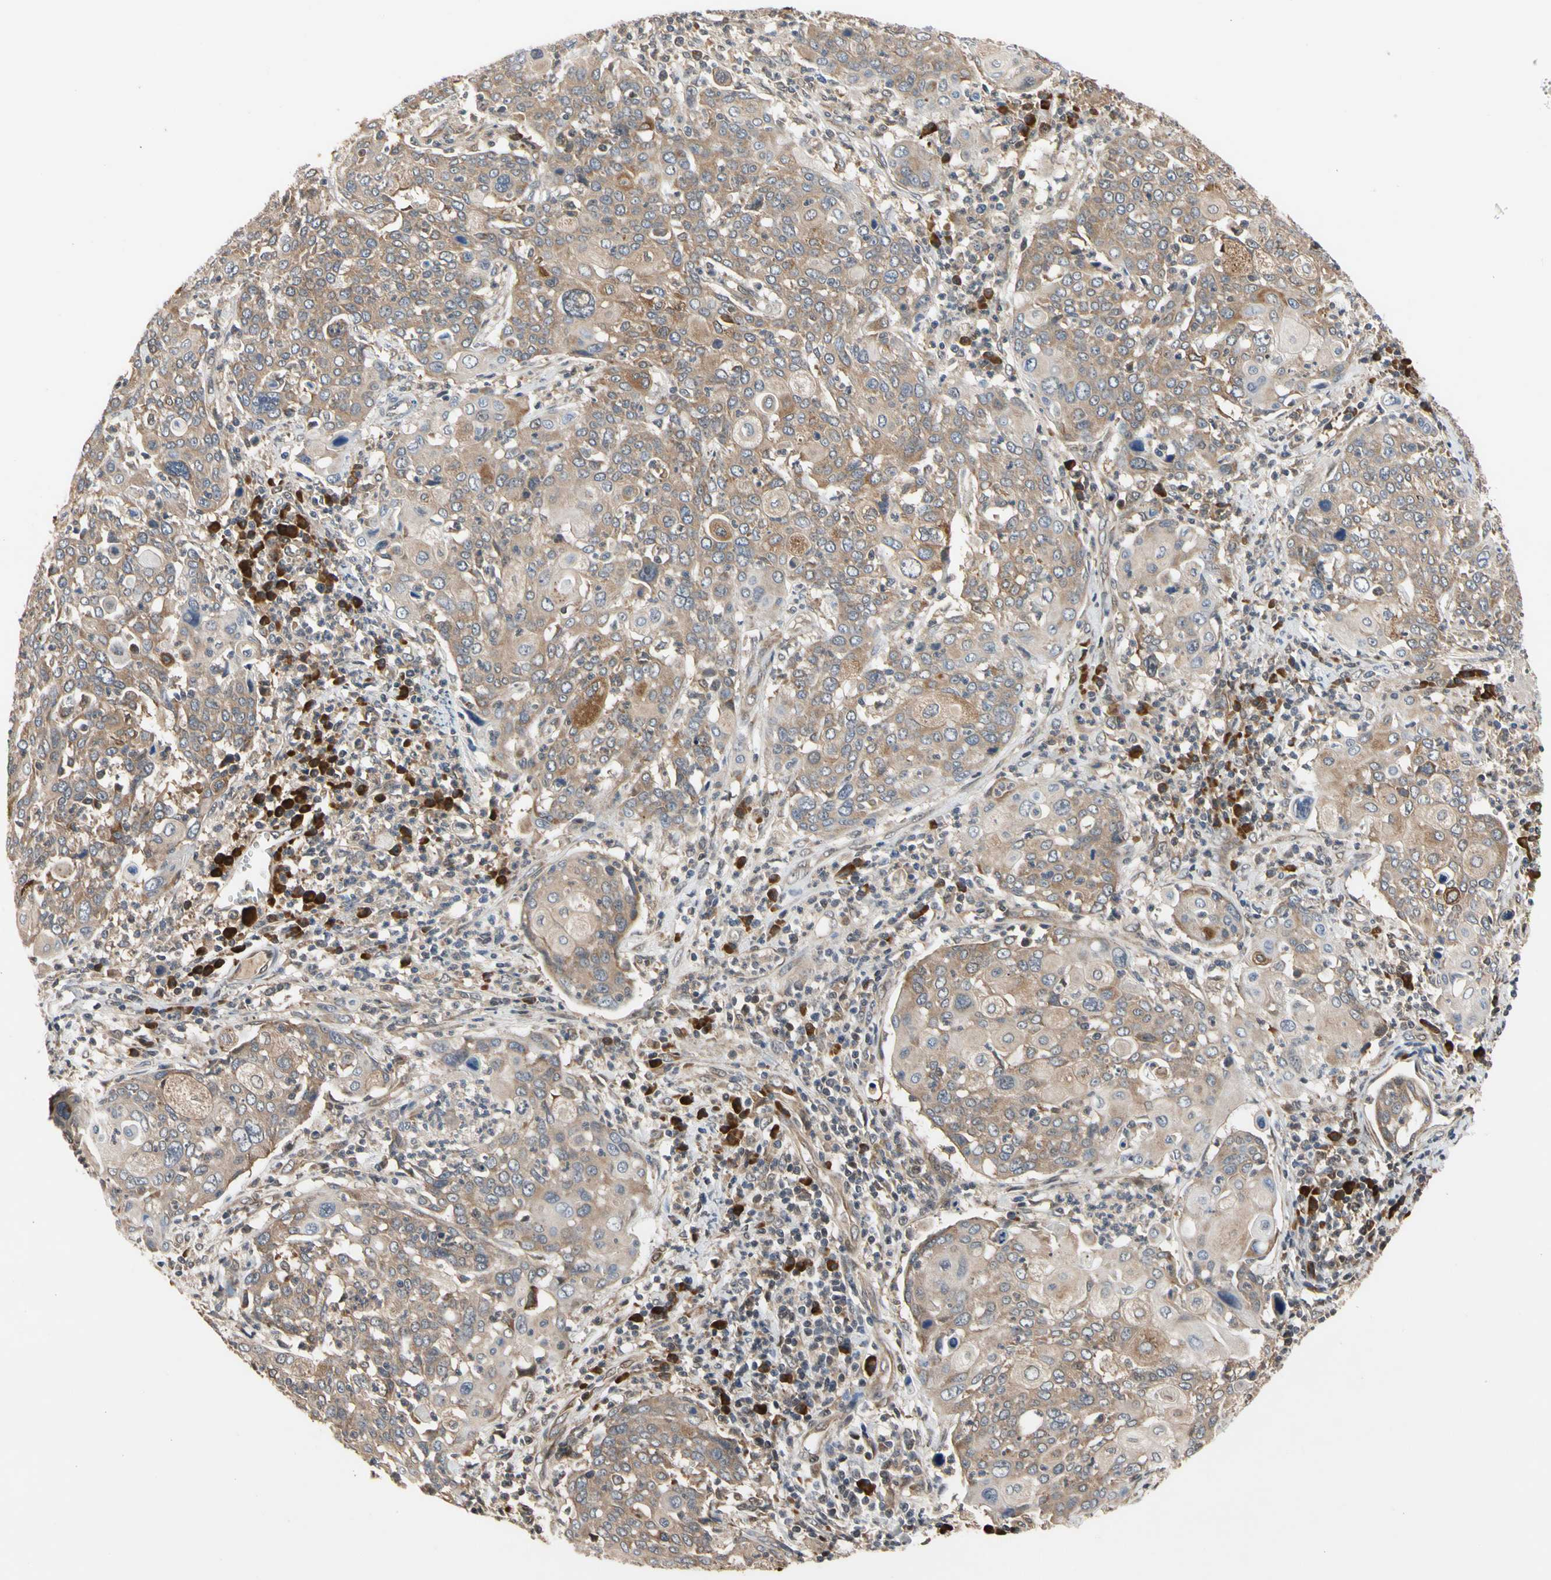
{"staining": {"intensity": "moderate", "quantity": ">75%", "location": "cytoplasmic/membranous"}, "tissue": "cervical cancer", "cell_type": "Tumor cells", "image_type": "cancer", "snomed": [{"axis": "morphology", "description": "Squamous cell carcinoma, NOS"}, {"axis": "topography", "description": "Cervix"}], "caption": "Immunohistochemistry (IHC) (DAB (3,3'-diaminobenzidine)) staining of cervical cancer reveals moderate cytoplasmic/membranous protein staining in about >75% of tumor cells. The staining was performed using DAB (3,3'-diaminobenzidine) to visualize the protein expression in brown, while the nuclei were stained in blue with hematoxylin (Magnification: 20x).", "gene": "CYTIP", "patient": {"sex": "female", "age": 40}}